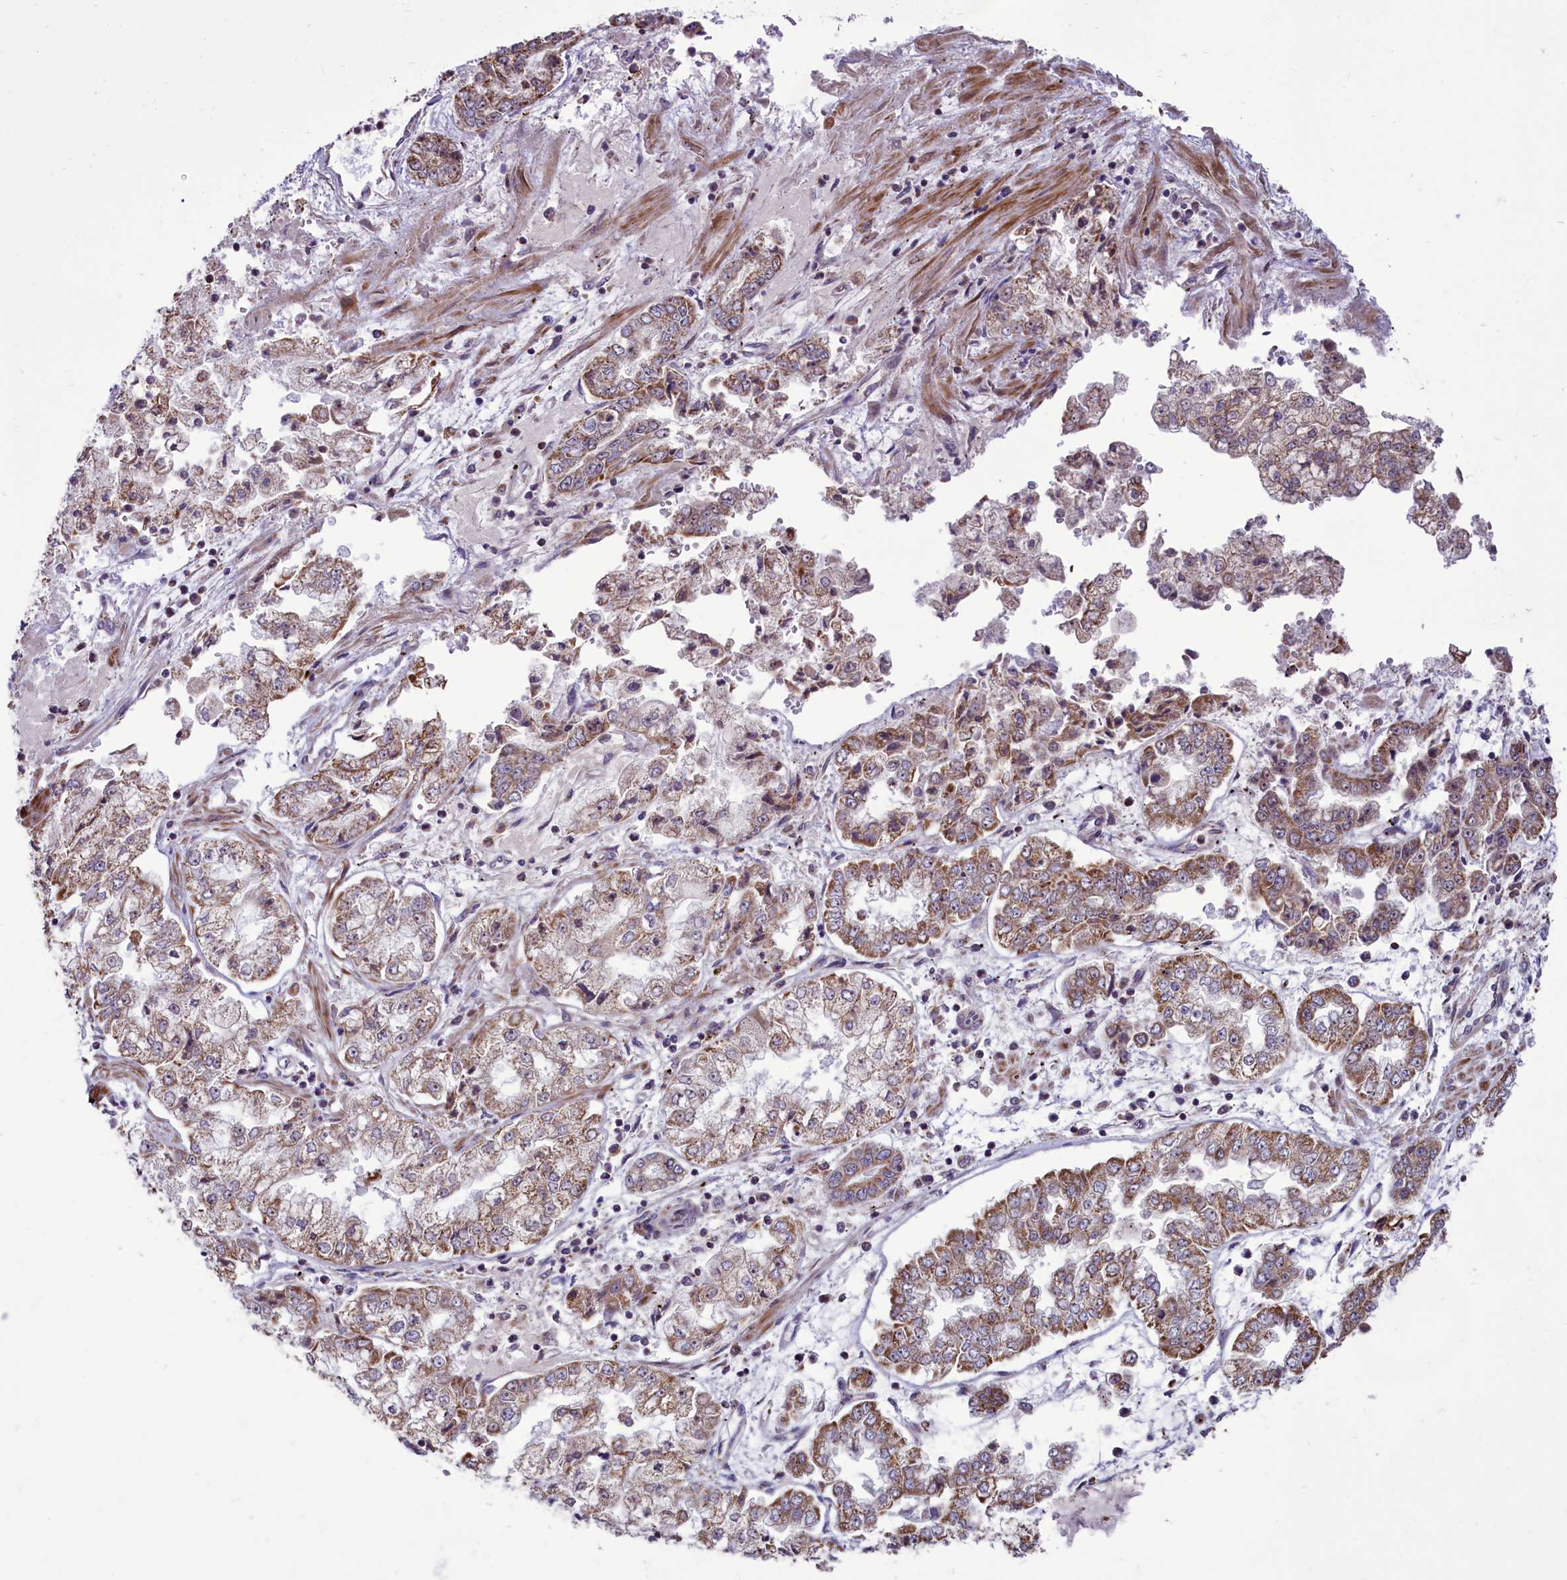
{"staining": {"intensity": "moderate", "quantity": "25%-75%", "location": "cytoplasmic/membranous"}, "tissue": "stomach cancer", "cell_type": "Tumor cells", "image_type": "cancer", "snomed": [{"axis": "morphology", "description": "Adenocarcinoma, NOS"}, {"axis": "topography", "description": "Stomach"}], "caption": "Immunohistochemical staining of human stomach cancer shows medium levels of moderate cytoplasmic/membranous positivity in approximately 25%-75% of tumor cells.", "gene": "GLRX5", "patient": {"sex": "male", "age": 76}}